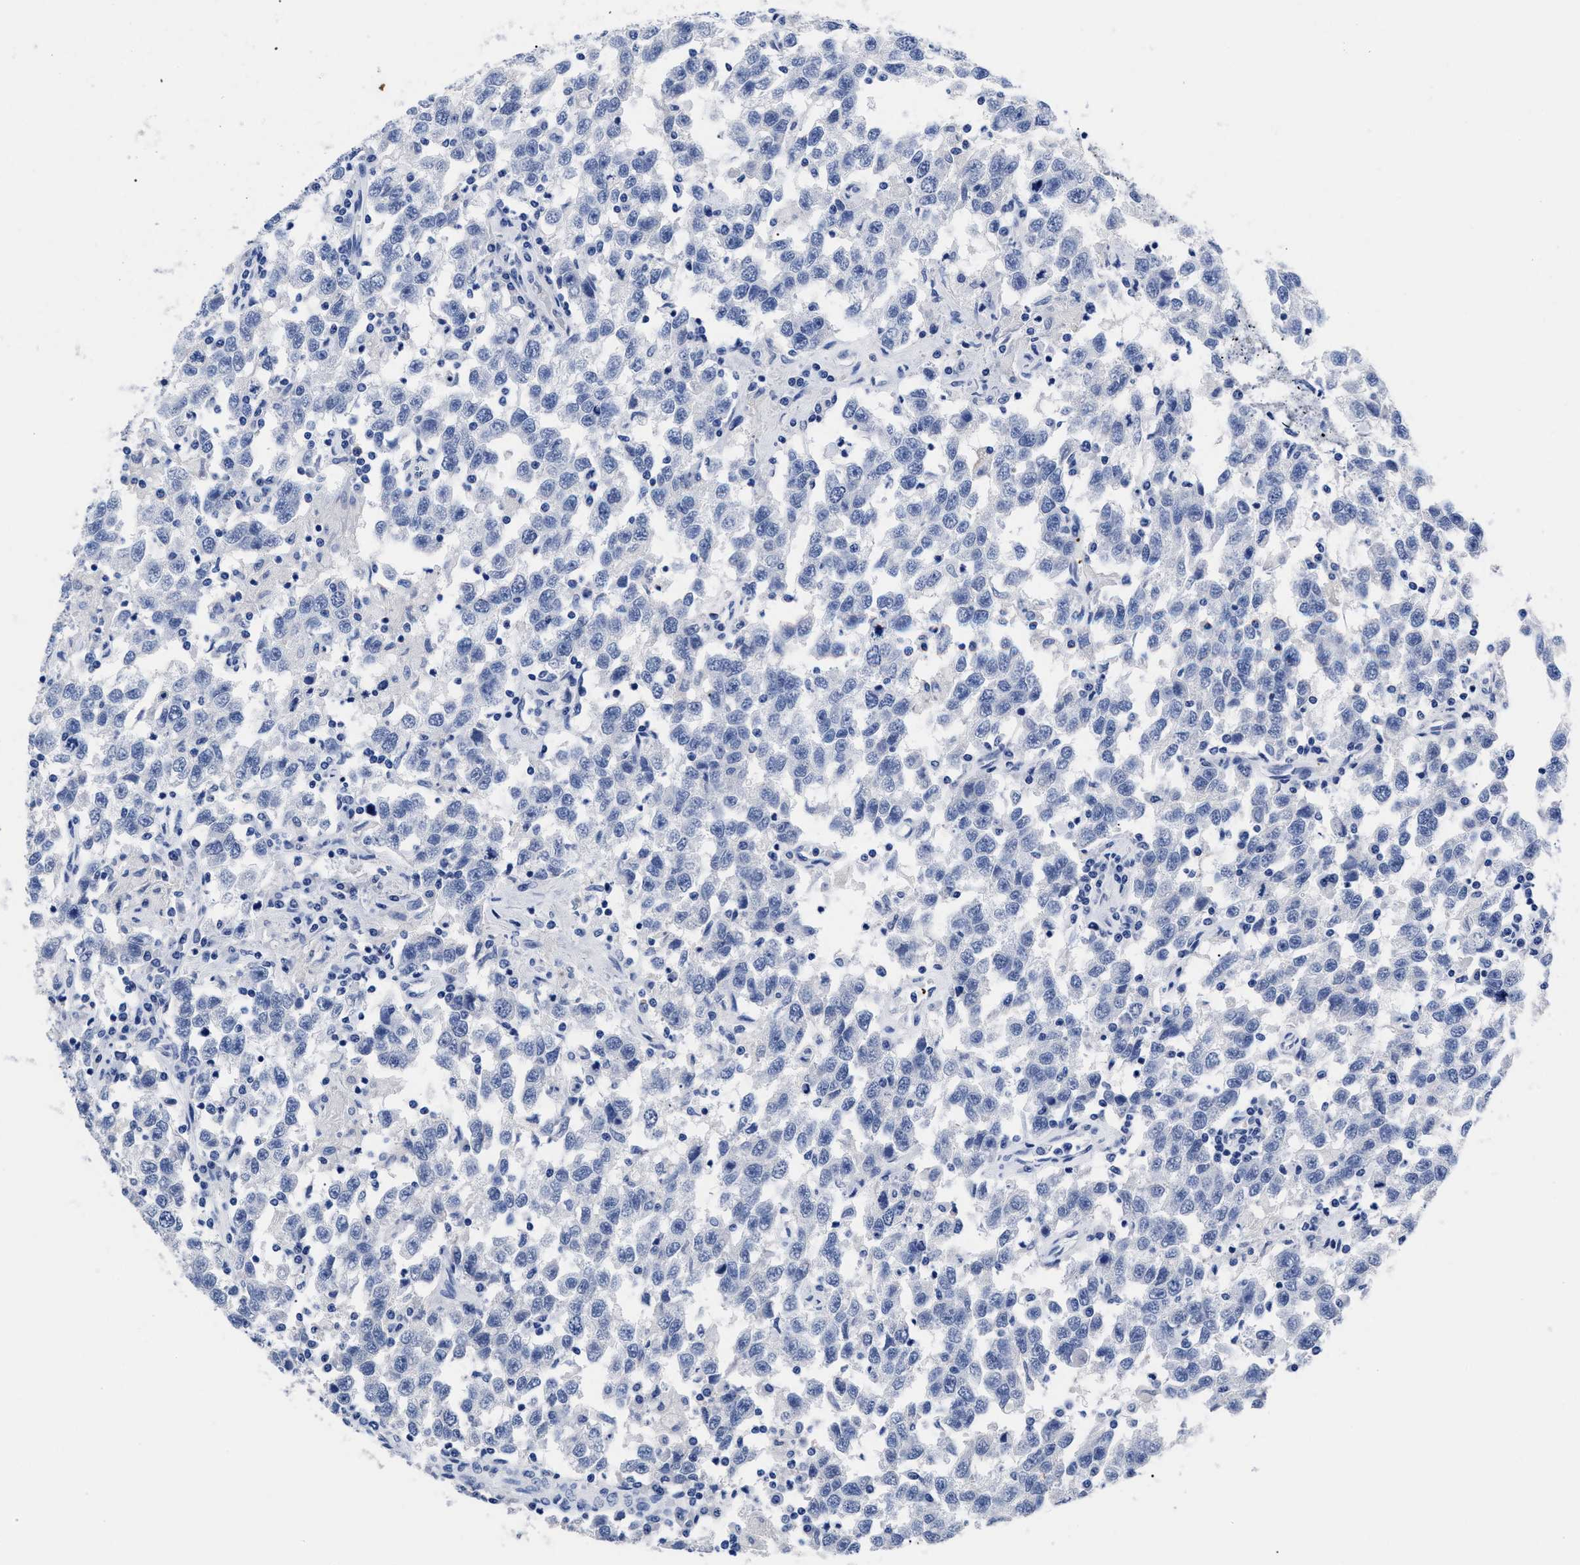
{"staining": {"intensity": "negative", "quantity": "none", "location": "none"}, "tissue": "testis cancer", "cell_type": "Tumor cells", "image_type": "cancer", "snomed": [{"axis": "morphology", "description": "Seminoma, NOS"}, {"axis": "topography", "description": "Testis"}], "caption": "Immunohistochemistry (IHC) image of human testis cancer (seminoma) stained for a protein (brown), which displays no positivity in tumor cells.", "gene": "TREML1", "patient": {"sex": "male", "age": 41}}